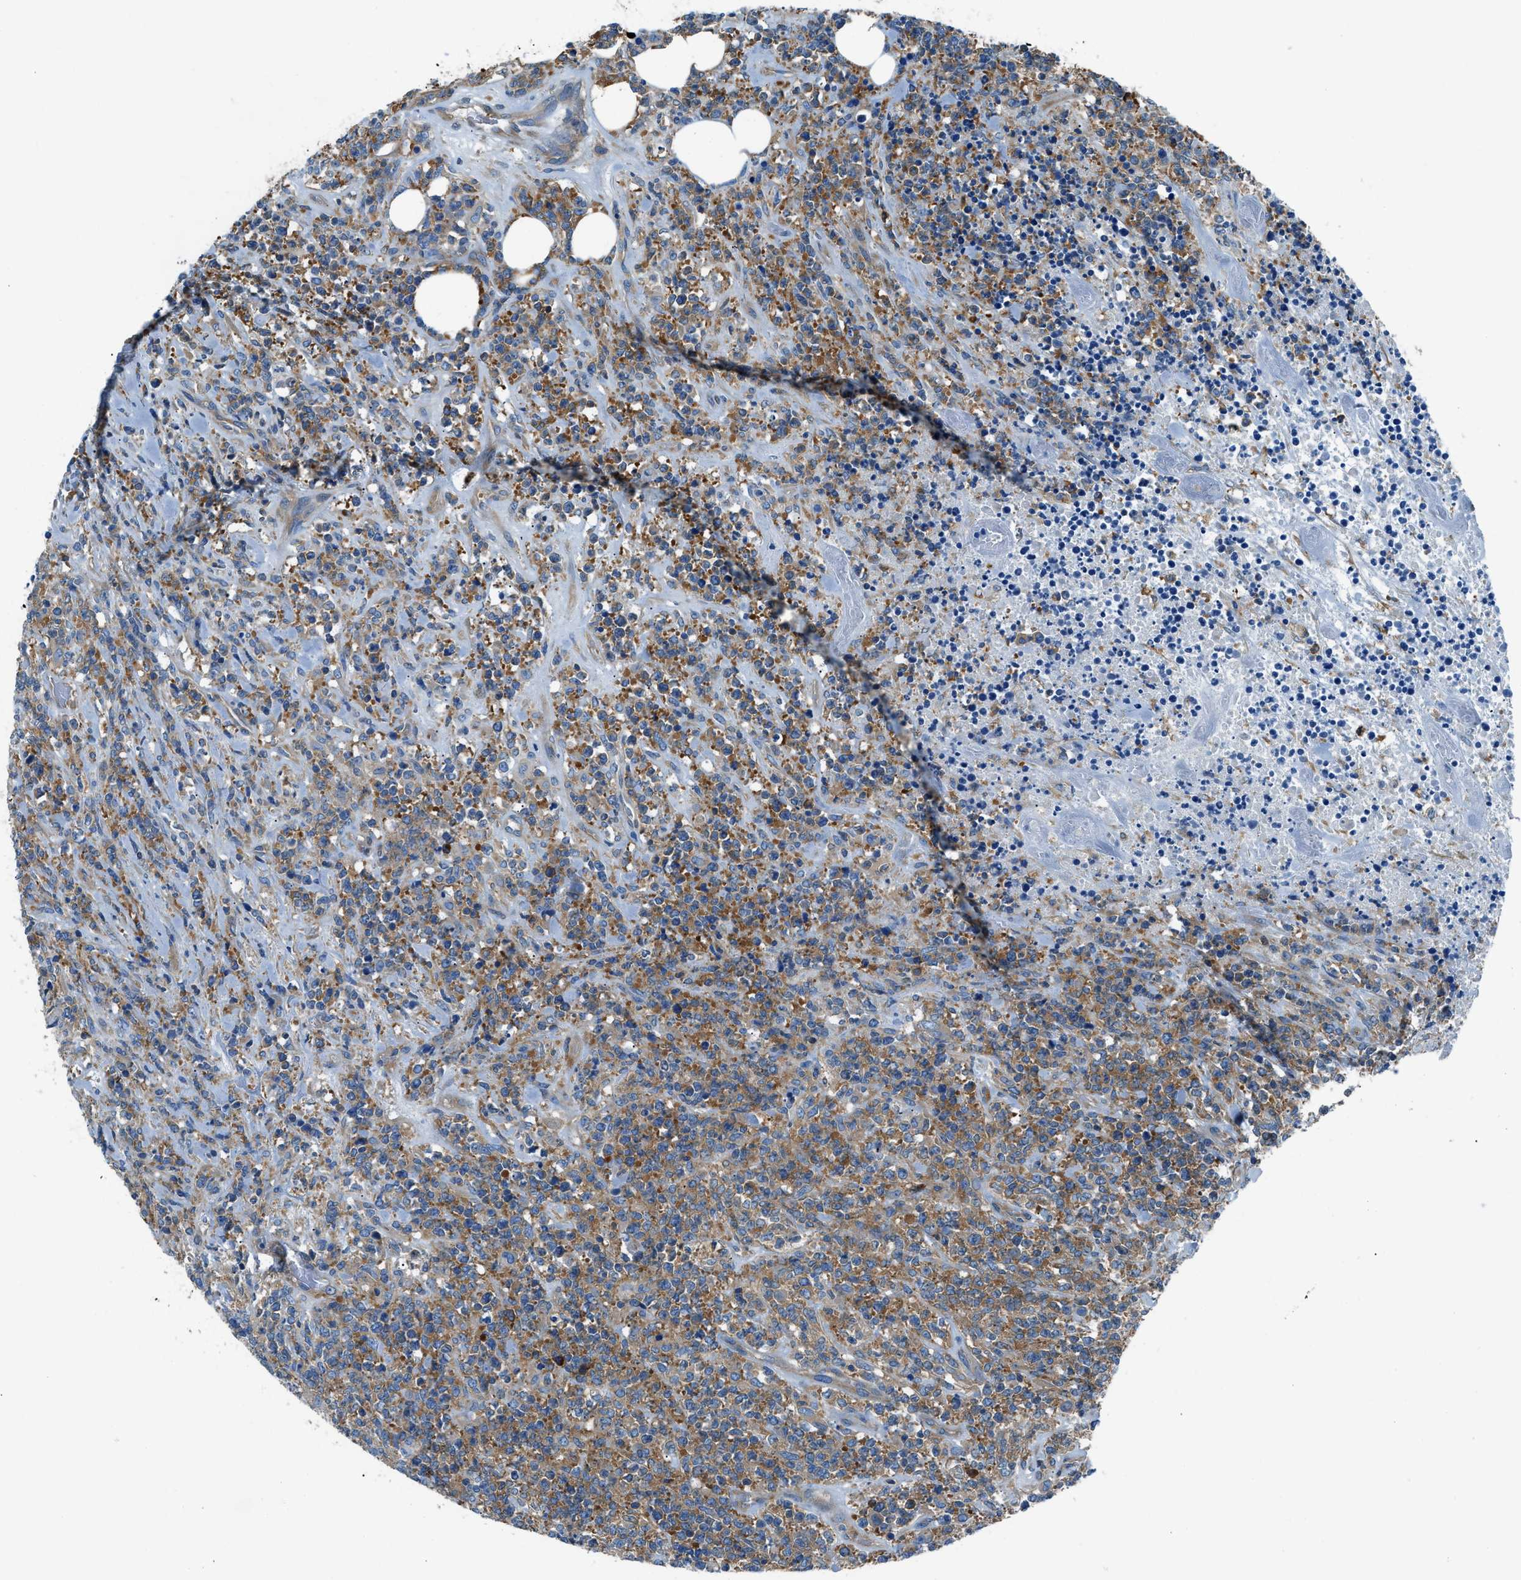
{"staining": {"intensity": "moderate", "quantity": ">75%", "location": "cytoplasmic/membranous"}, "tissue": "lymphoma", "cell_type": "Tumor cells", "image_type": "cancer", "snomed": [{"axis": "morphology", "description": "Malignant lymphoma, non-Hodgkin's type, High grade"}, {"axis": "topography", "description": "Soft tissue"}], "caption": "Moderate cytoplasmic/membranous expression for a protein is identified in about >75% of tumor cells of high-grade malignant lymphoma, non-Hodgkin's type using immunohistochemistry (IHC).", "gene": "SARS1", "patient": {"sex": "male", "age": 18}}